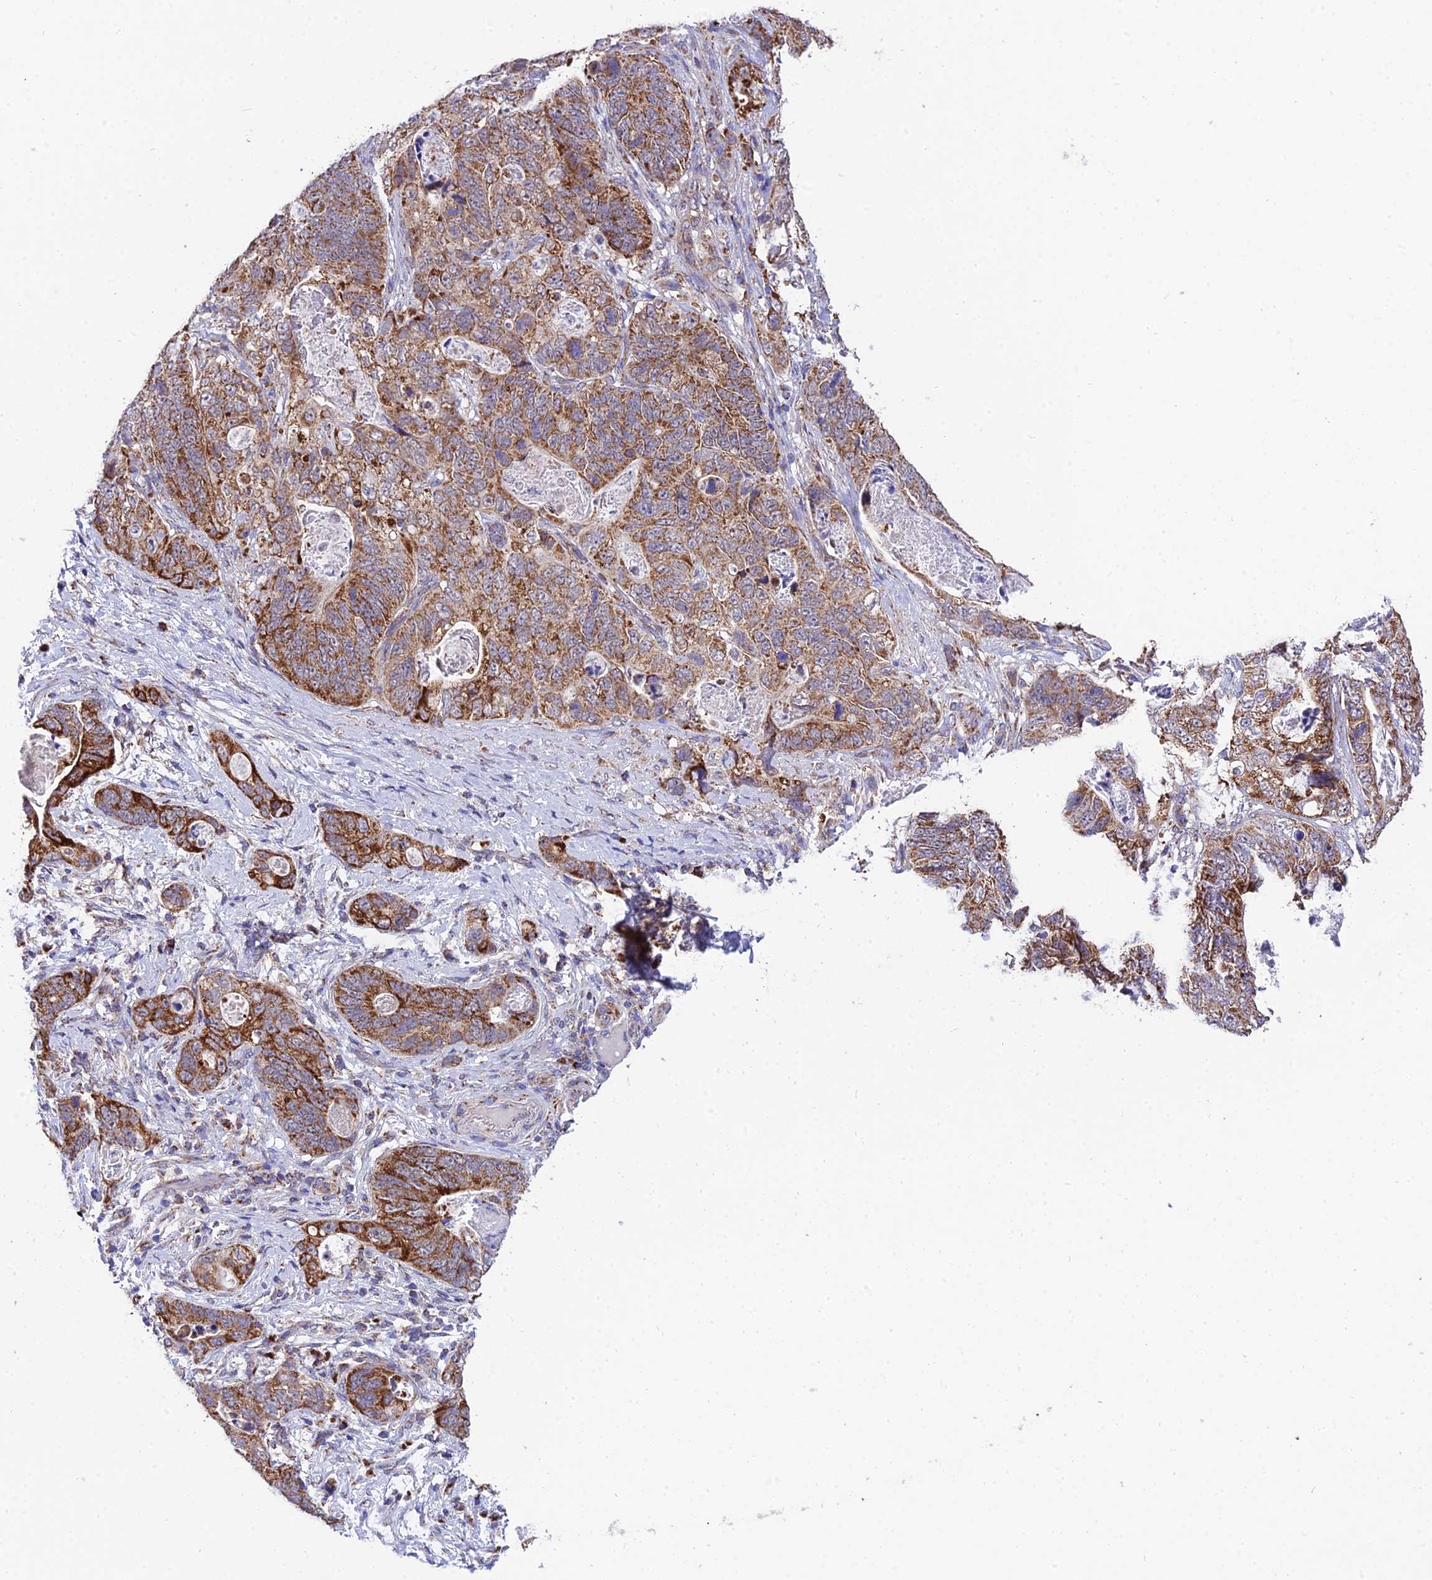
{"staining": {"intensity": "moderate", "quantity": ">75%", "location": "cytoplasmic/membranous"}, "tissue": "stomach cancer", "cell_type": "Tumor cells", "image_type": "cancer", "snomed": [{"axis": "morphology", "description": "Normal tissue, NOS"}, {"axis": "morphology", "description": "Adenocarcinoma, NOS"}, {"axis": "topography", "description": "Stomach"}], "caption": "IHC staining of stomach cancer, which exhibits medium levels of moderate cytoplasmic/membranous positivity in about >75% of tumor cells indicating moderate cytoplasmic/membranous protein expression. The staining was performed using DAB (brown) for protein detection and nuclei were counterstained in hematoxylin (blue).", "gene": "PSMD2", "patient": {"sex": "female", "age": 89}}